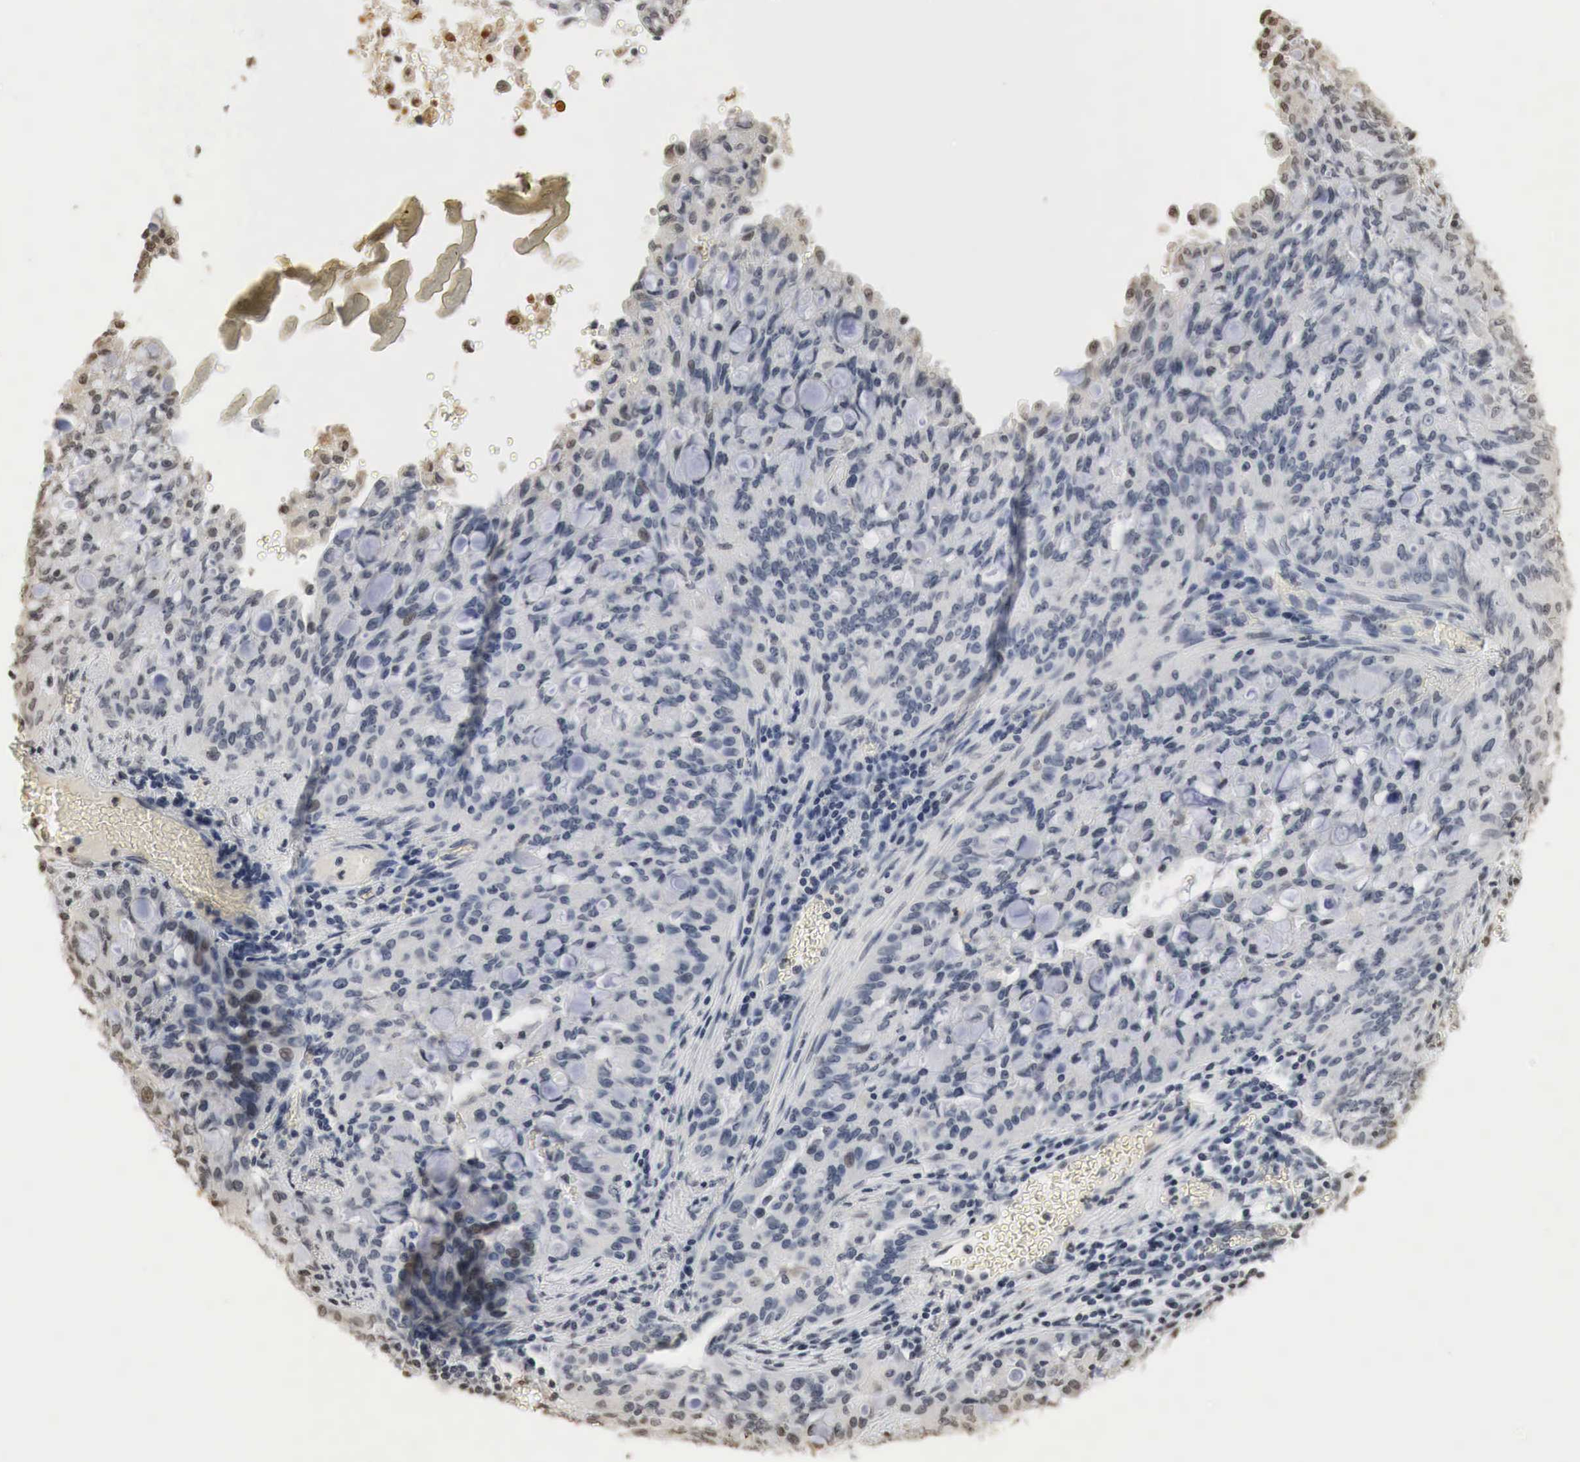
{"staining": {"intensity": "negative", "quantity": "none", "location": "none"}, "tissue": "lung cancer", "cell_type": "Tumor cells", "image_type": "cancer", "snomed": [{"axis": "morphology", "description": "Adenocarcinoma, NOS"}, {"axis": "topography", "description": "Lung"}], "caption": "DAB immunohistochemical staining of human lung cancer (adenocarcinoma) shows no significant expression in tumor cells.", "gene": "ERBB4", "patient": {"sex": "female", "age": 44}}